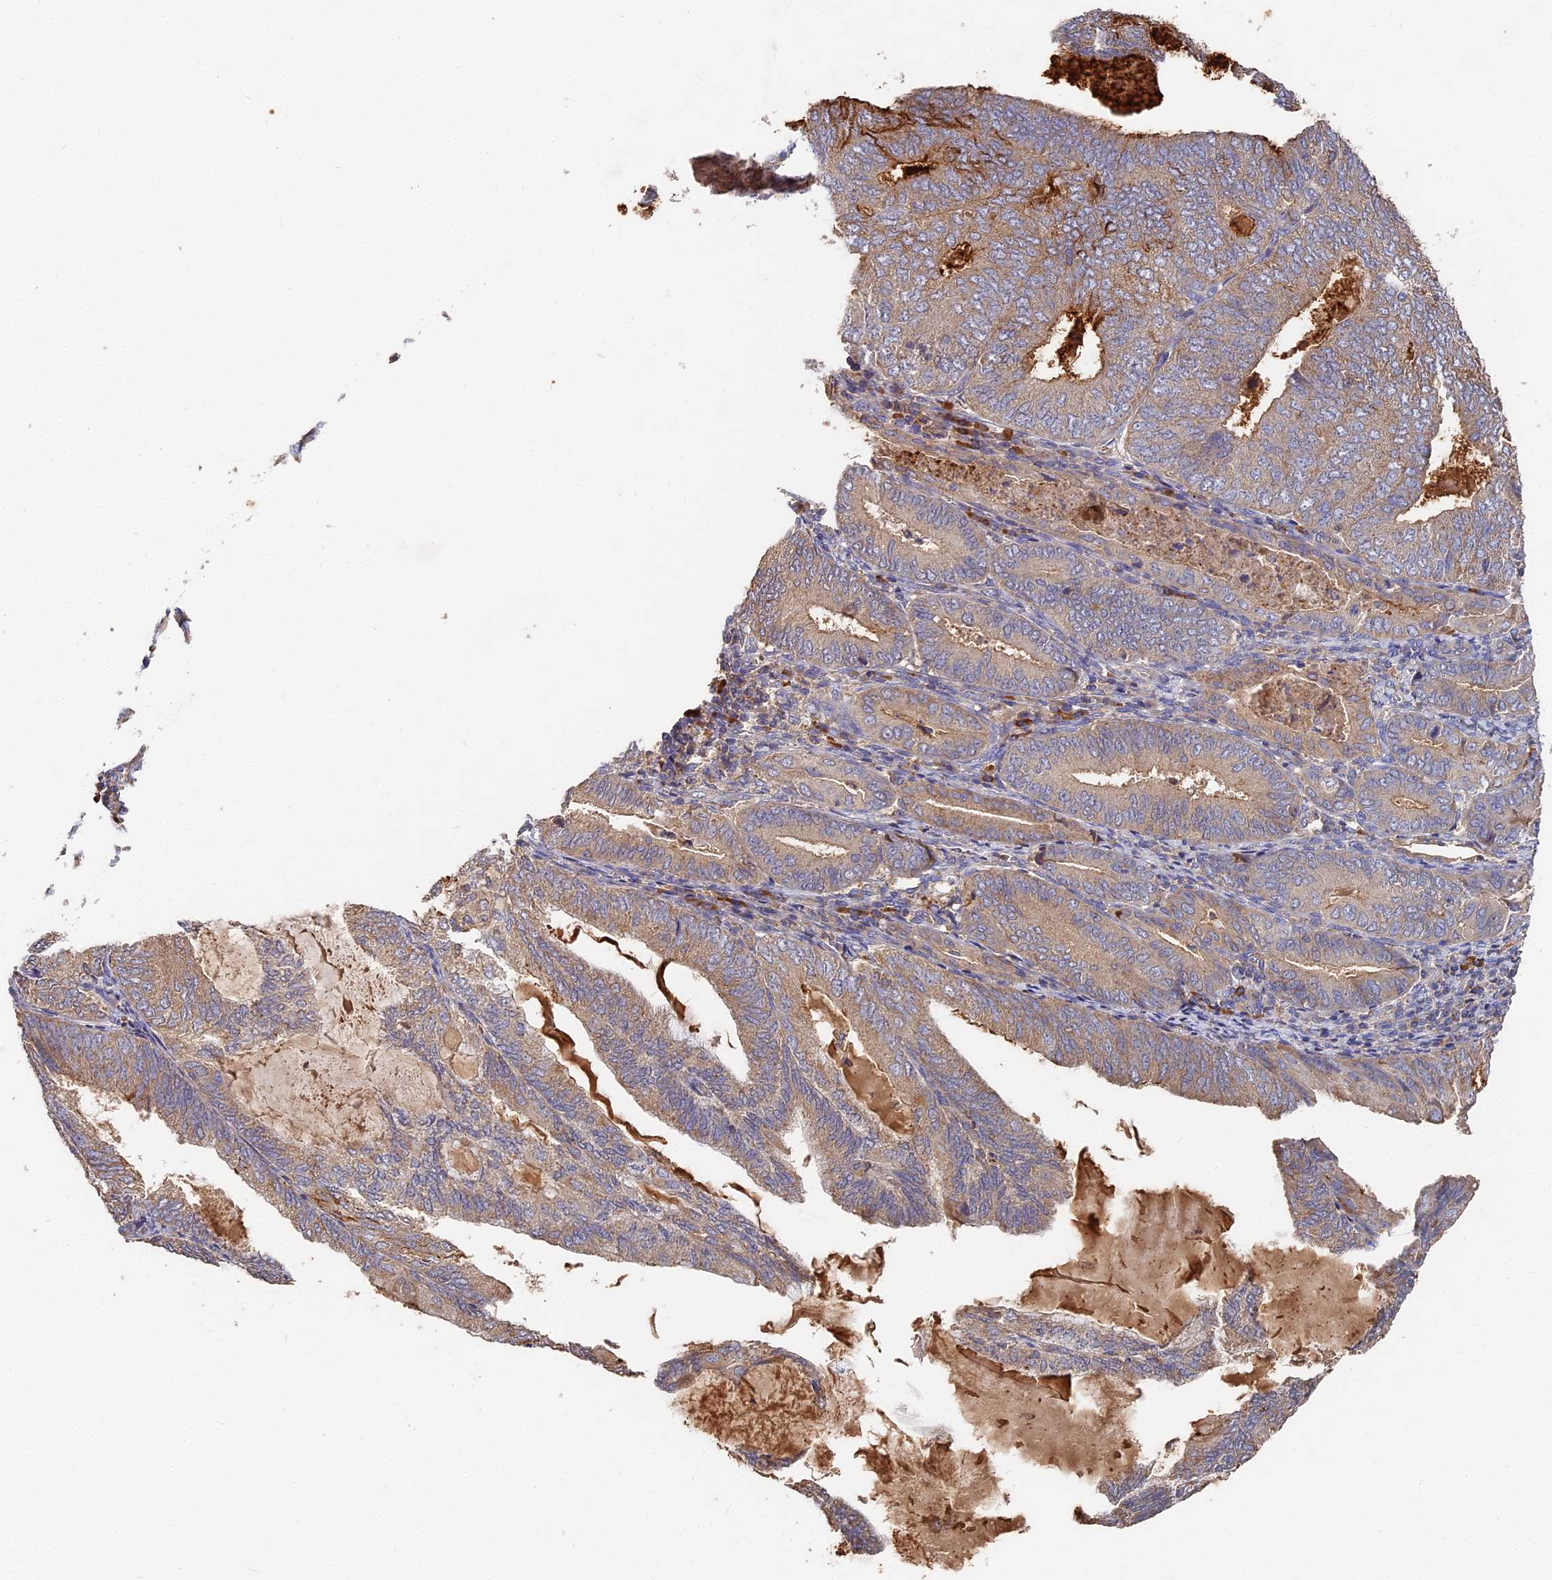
{"staining": {"intensity": "weak", "quantity": ">75%", "location": "cytoplasmic/membranous"}, "tissue": "endometrial cancer", "cell_type": "Tumor cells", "image_type": "cancer", "snomed": [{"axis": "morphology", "description": "Adenocarcinoma, NOS"}, {"axis": "topography", "description": "Endometrium"}], "caption": "Approximately >75% of tumor cells in human adenocarcinoma (endometrial) exhibit weak cytoplasmic/membranous protein positivity as visualized by brown immunohistochemical staining.", "gene": "DHRS11", "patient": {"sex": "female", "age": 81}}